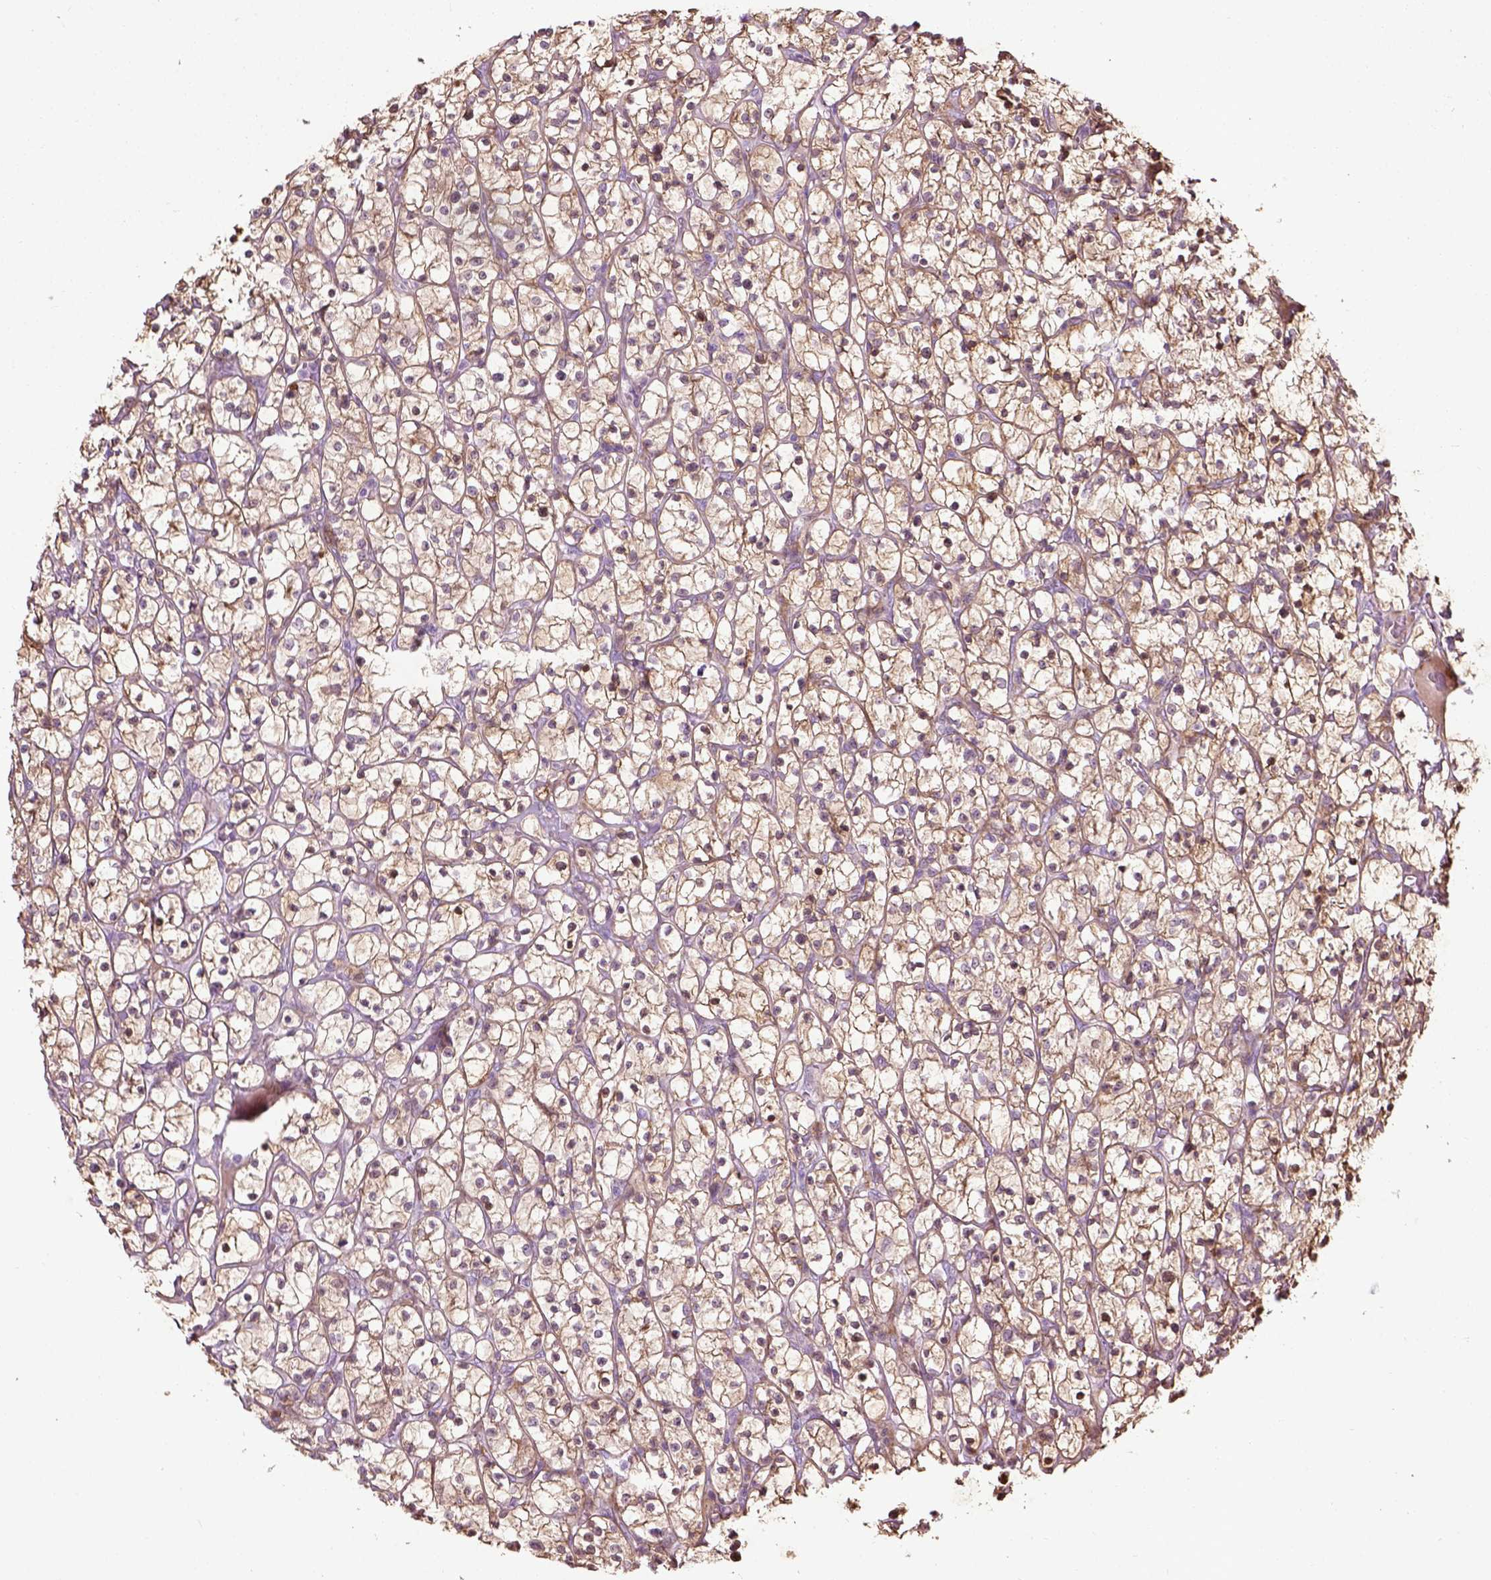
{"staining": {"intensity": "moderate", "quantity": ">75%", "location": "cytoplasmic/membranous"}, "tissue": "renal cancer", "cell_type": "Tumor cells", "image_type": "cancer", "snomed": [{"axis": "morphology", "description": "Adenocarcinoma, NOS"}, {"axis": "topography", "description": "Kidney"}], "caption": "IHC histopathology image of neoplastic tissue: renal cancer (adenocarcinoma) stained using IHC shows medium levels of moderate protein expression localized specifically in the cytoplasmic/membranous of tumor cells, appearing as a cytoplasmic/membranous brown color.", "gene": "PKP3", "patient": {"sex": "female", "age": 64}}